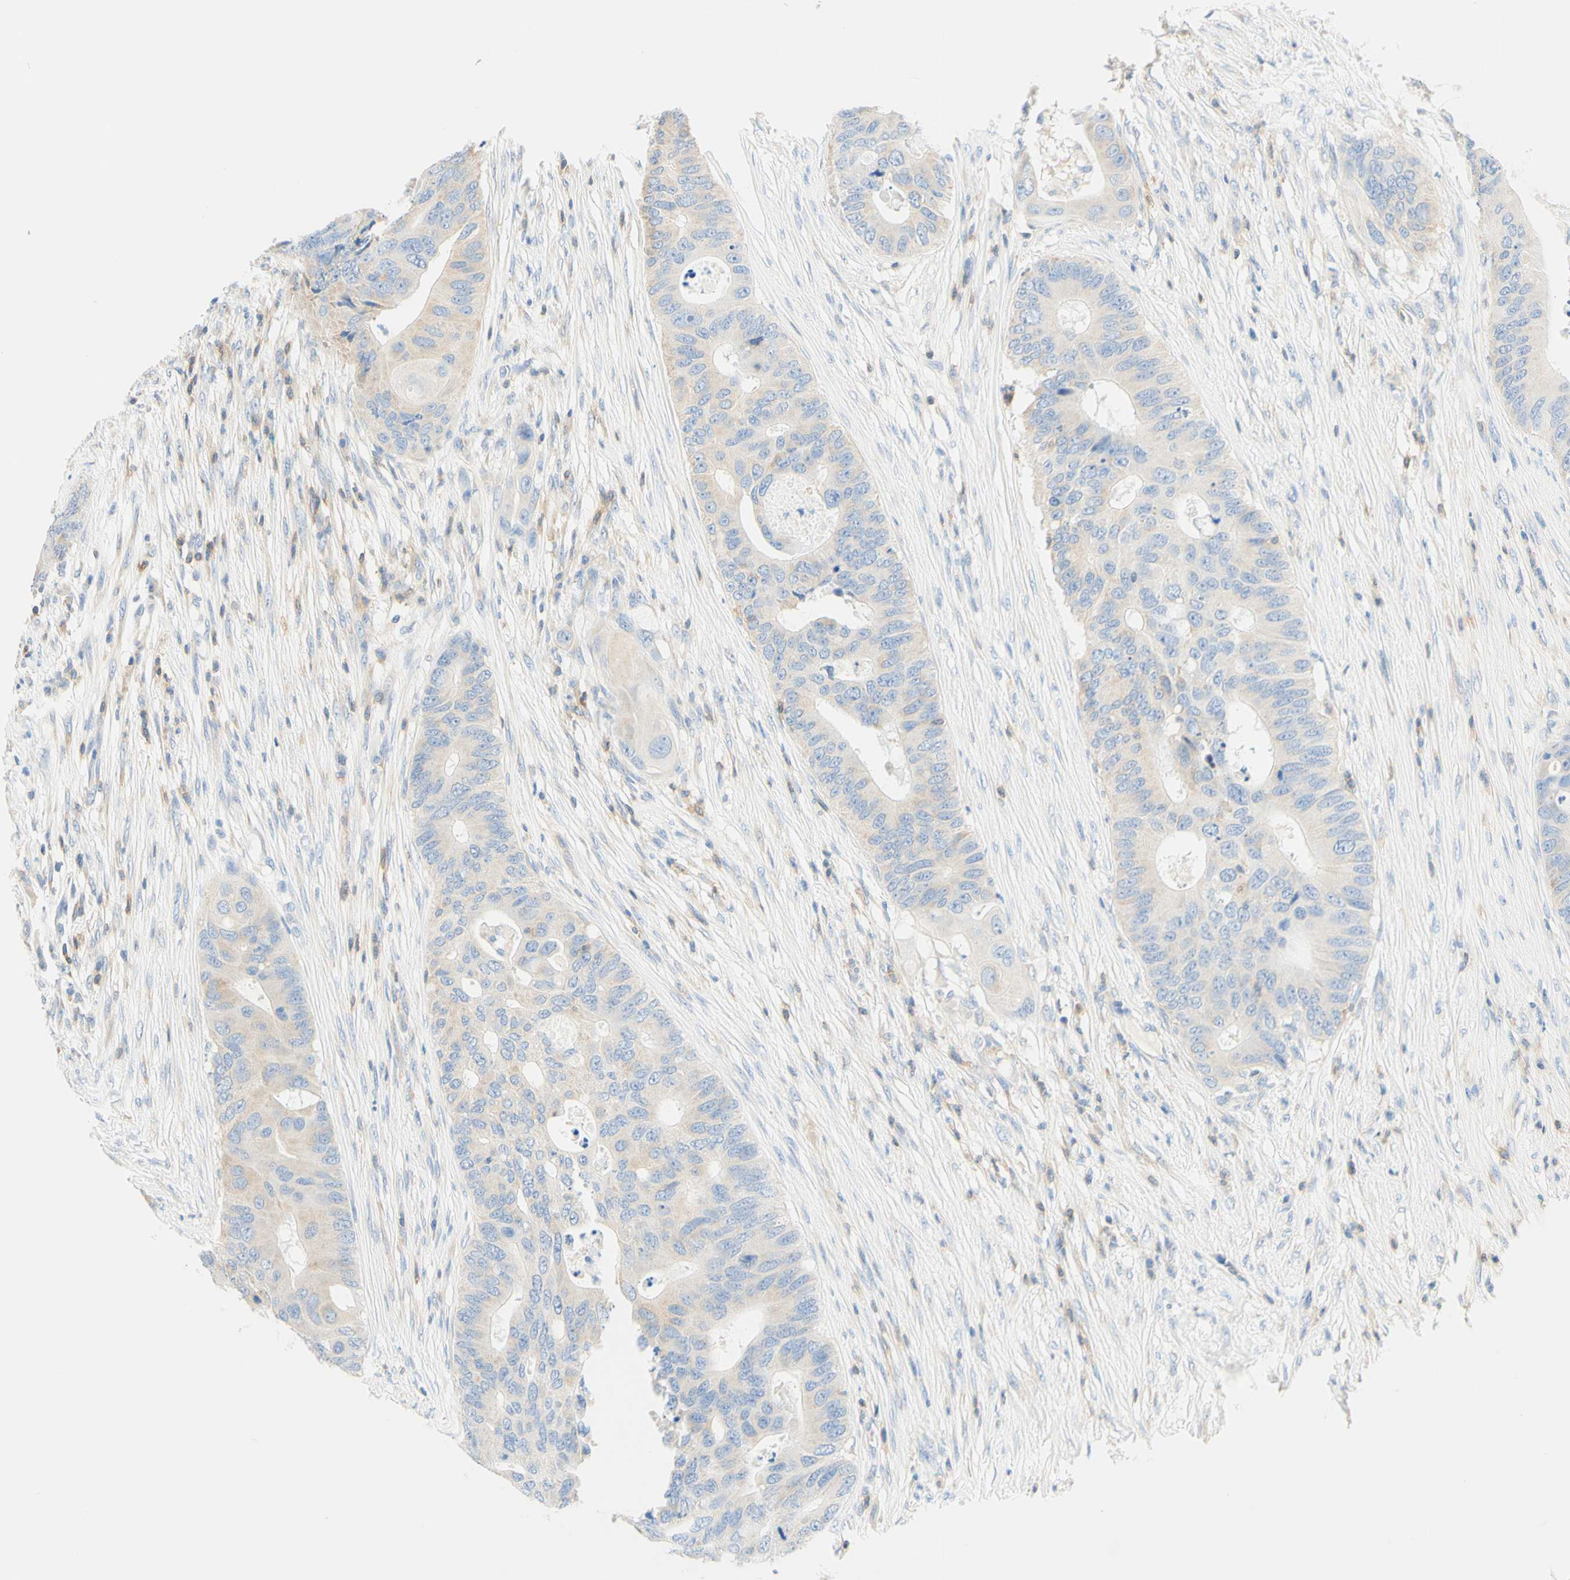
{"staining": {"intensity": "weak", "quantity": "<25%", "location": "cytoplasmic/membranous"}, "tissue": "colorectal cancer", "cell_type": "Tumor cells", "image_type": "cancer", "snomed": [{"axis": "morphology", "description": "Adenocarcinoma, NOS"}, {"axis": "topography", "description": "Colon"}], "caption": "The immunohistochemistry (IHC) photomicrograph has no significant positivity in tumor cells of colorectal cancer tissue.", "gene": "LAT", "patient": {"sex": "male", "age": 71}}